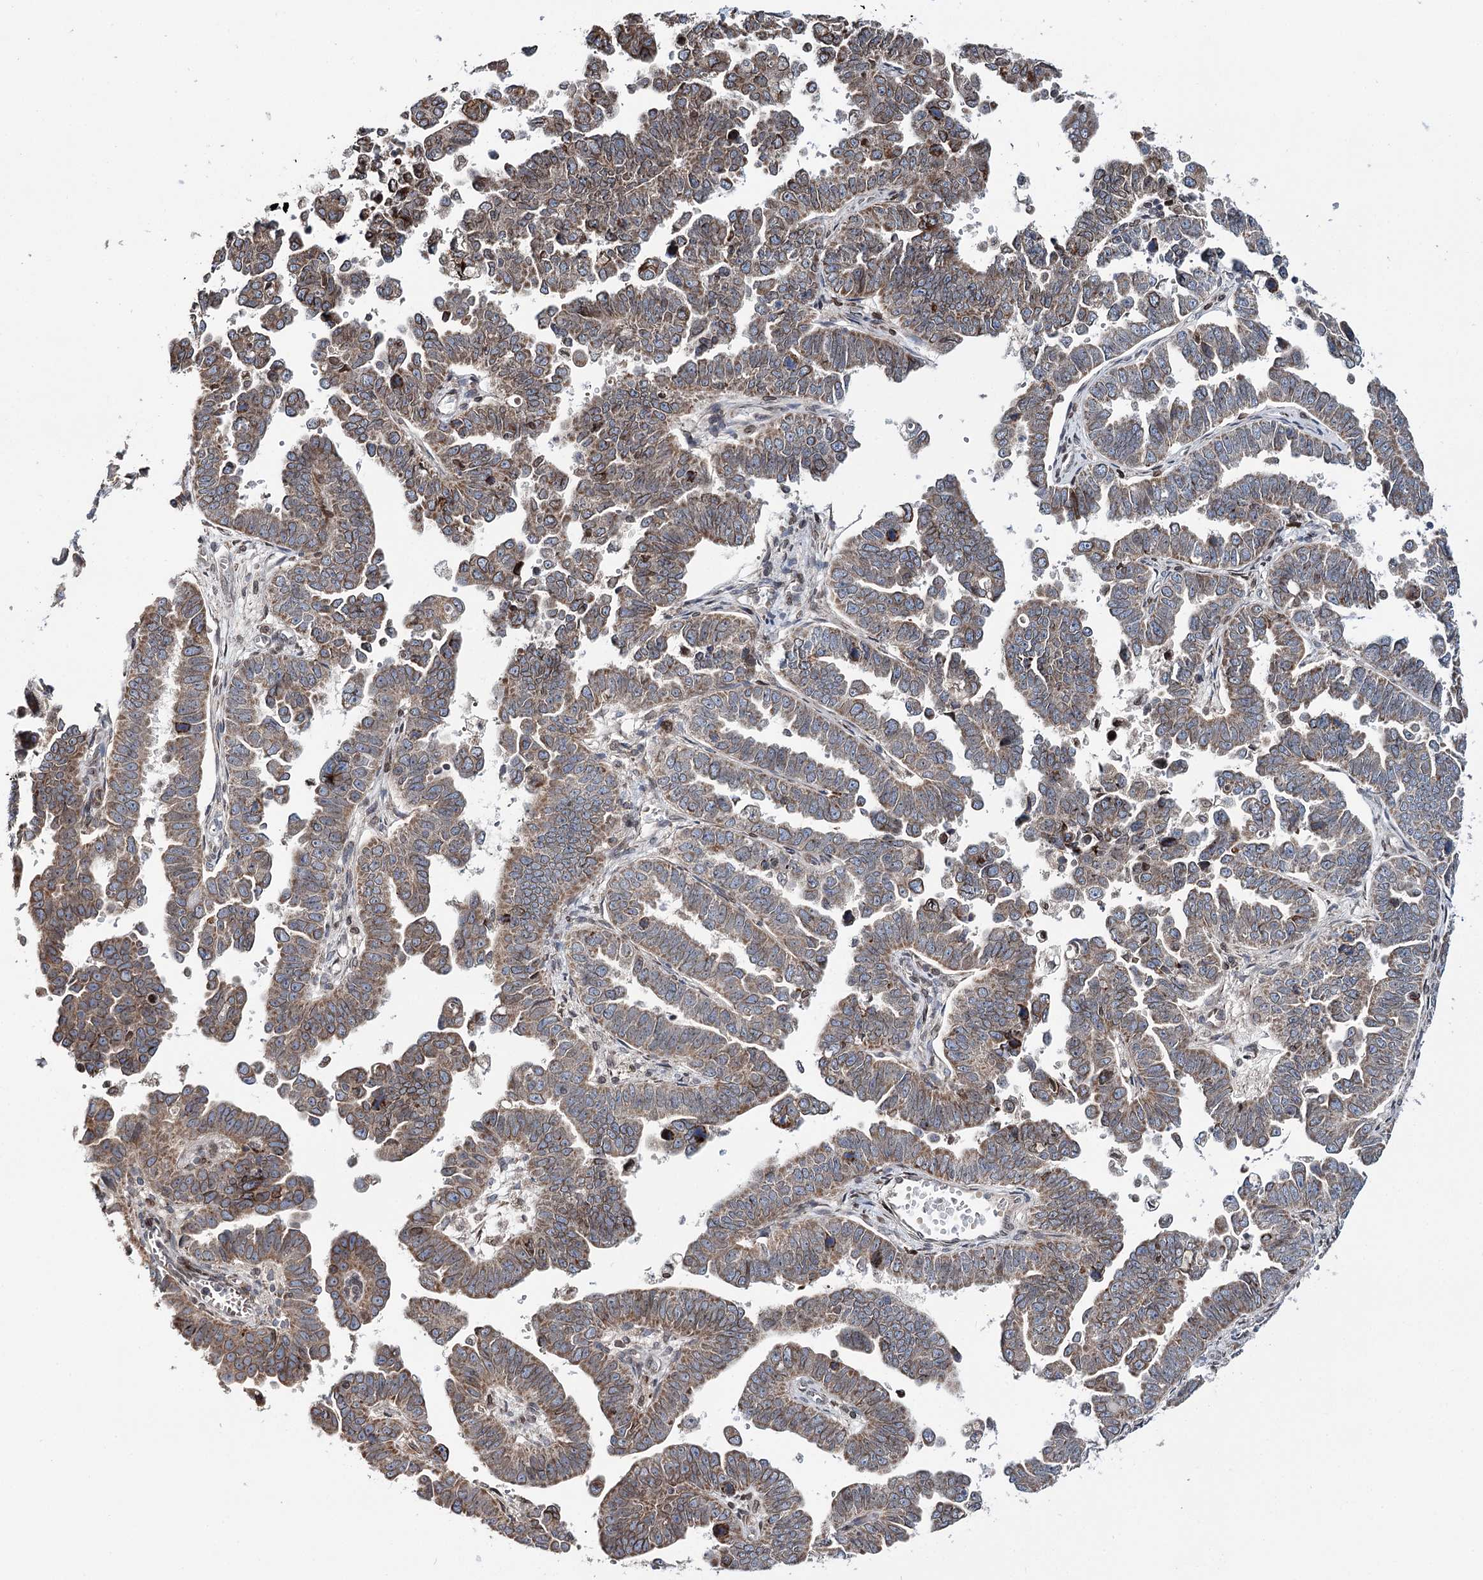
{"staining": {"intensity": "weak", "quantity": ">75%", "location": "cytoplasmic/membranous"}, "tissue": "endometrial cancer", "cell_type": "Tumor cells", "image_type": "cancer", "snomed": [{"axis": "morphology", "description": "Adenocarcinoma, NOS"}, {"axis": "topography", "description": "Endometrium"}], "caption": "The photomicrograph exhibits a brown stain indicating the presence of a protein in the cytoplasmic/membranous of tumor cells in endometrial cancer (adenocarcinoma).", "gene": "CFAP46", "patient": {"sex": "female", "age": 75}}